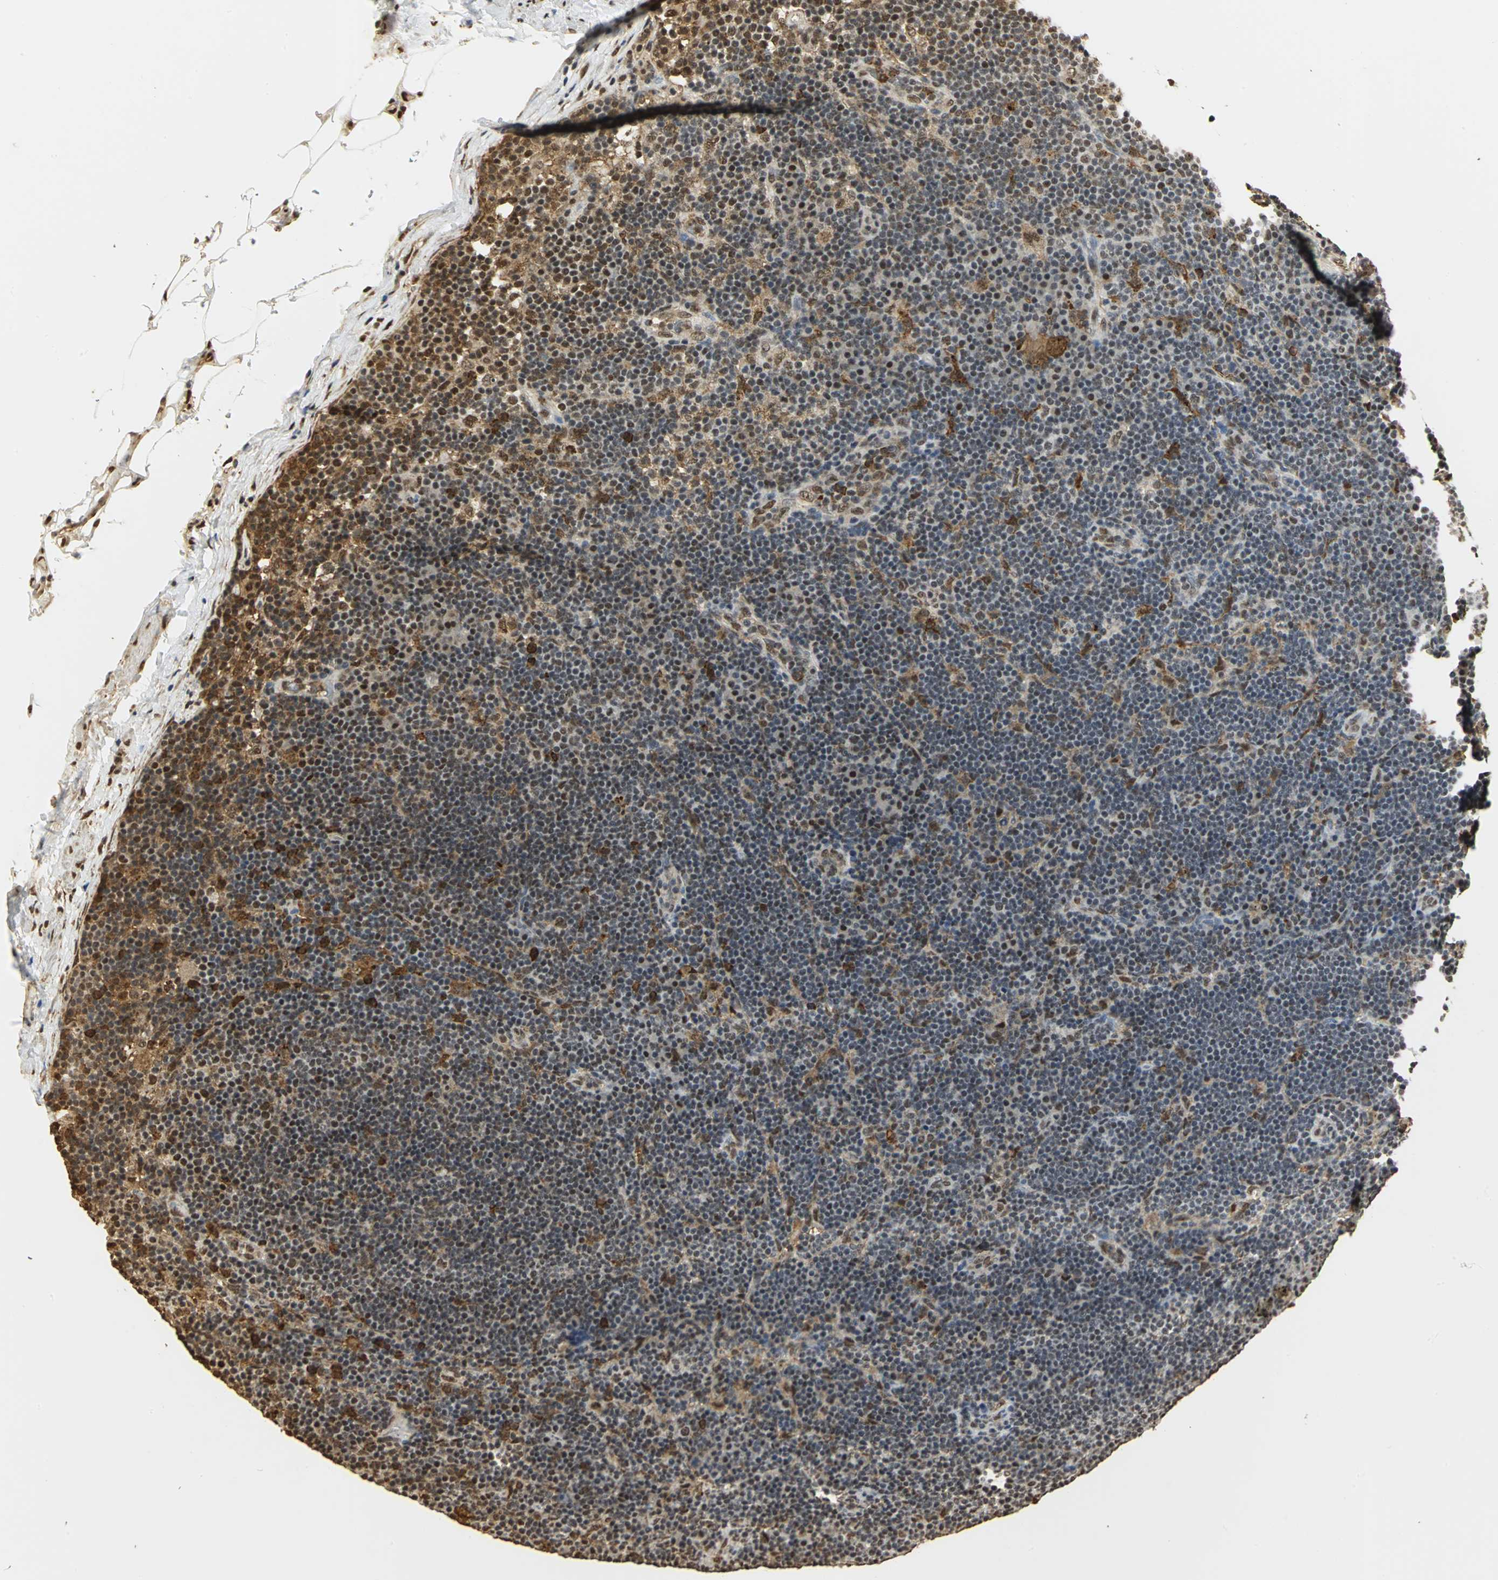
{"staining": {"intensity": "strong", "quantity": ">75%", "location": "cytoplasmic/membranous,nuclear"}, "tissue": "lymph node", "cell_type": "Non-germinal center cells", "image_type": "normal", "snomed": [{"axis": "morphology", "description": "Normal tissue, NOS"}, {"axis": "morphology", "description": "Squamous cell carcinoma, metastatic, NOS"}, {"axis": "topography", "description": "Lymph node"}], "caption": "IHC staining of unremarkable lymph node, which displays high levels of strong cytoplasmic/membranous,nuclear staining in approximately >75% of non-germinal center cells indicating strong cytoplasmic/membranous,nuclear protein positivity. The staining was performed using DAB (brown) for protein detection and nuclei were counterstained in hematoxylin (blue).", "gene": "SET", "patient": {"sex": "female", "age": 53}}